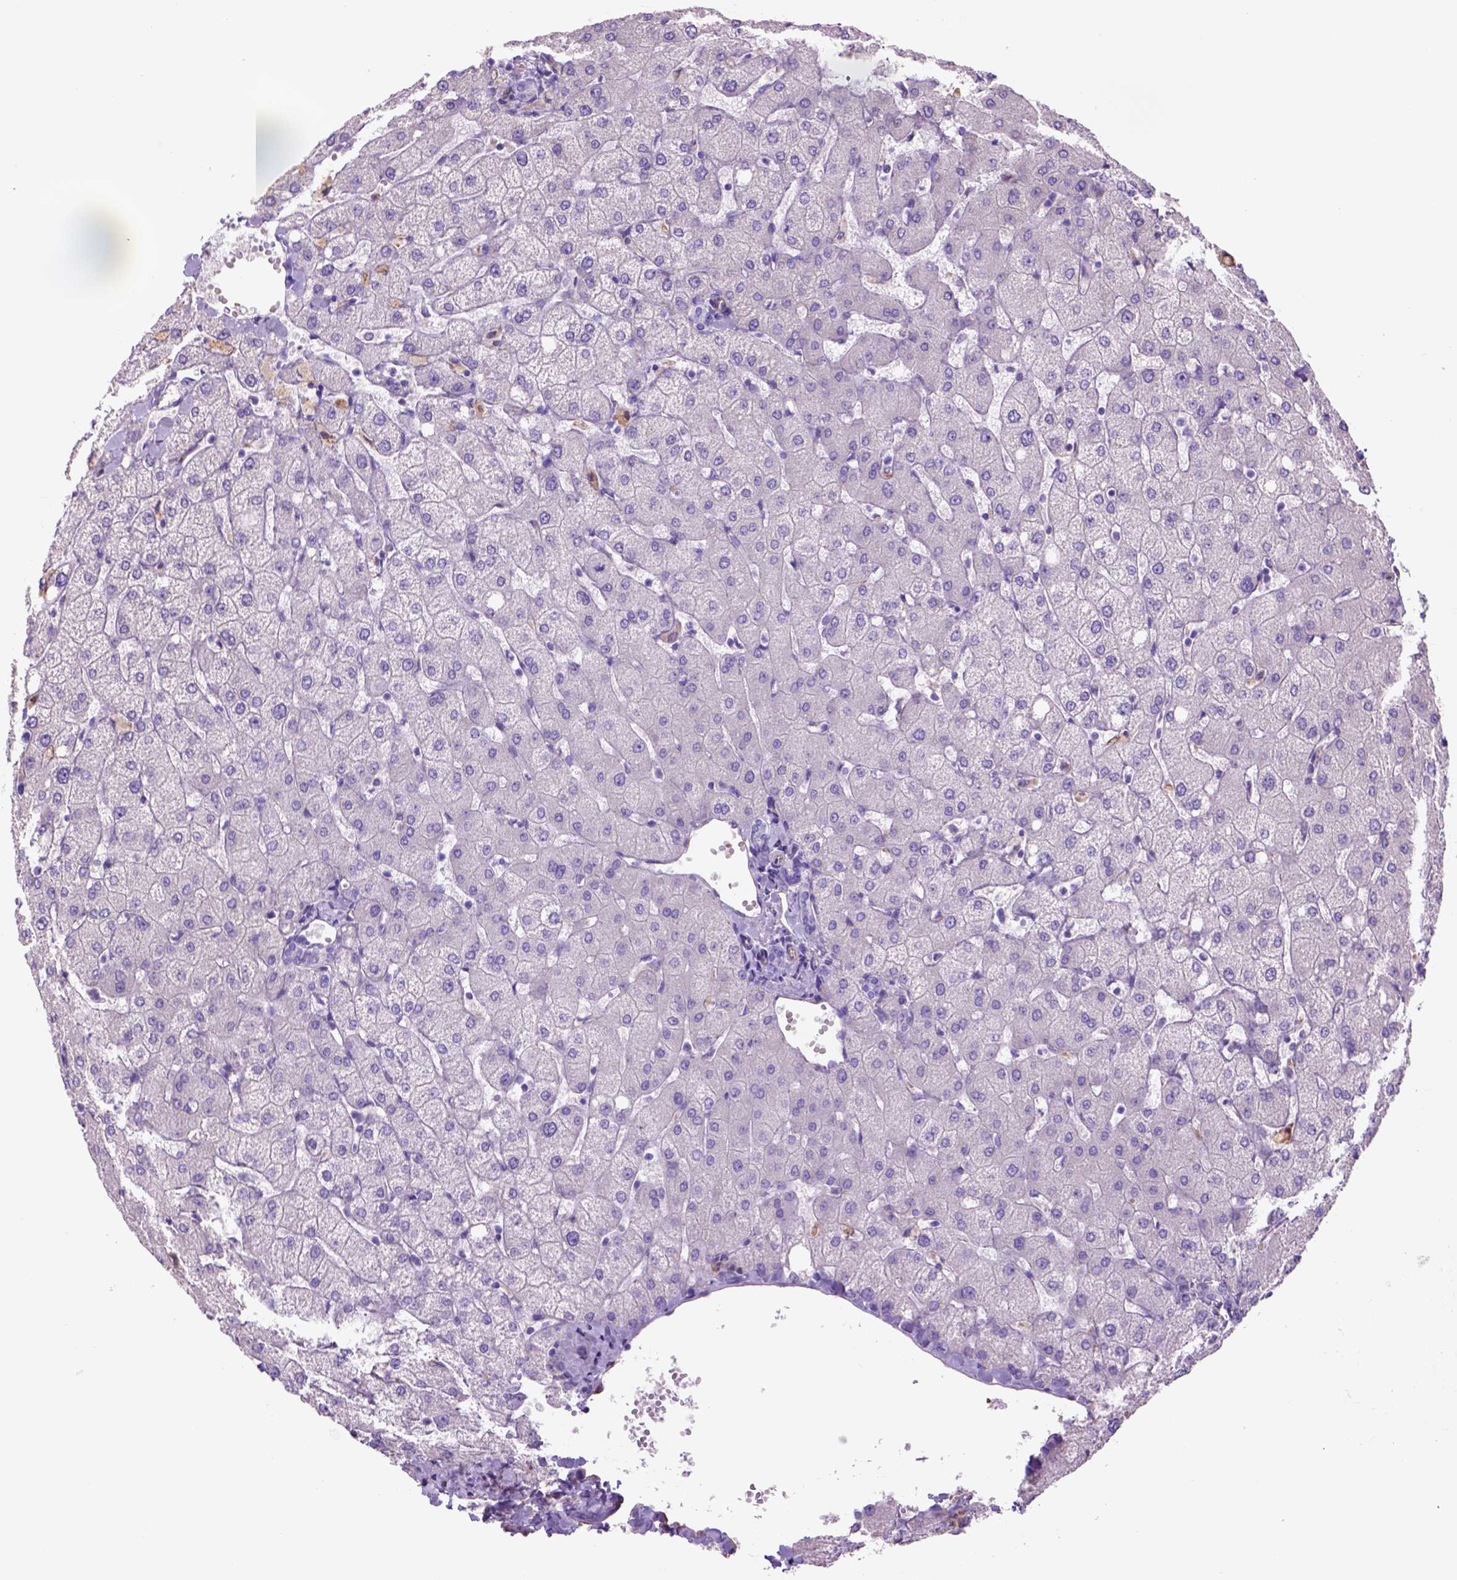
{"staining": {"intensity": "negative", "quantity": "none", "location": "none"}, "tissue": "liver", "cell_type": "Cholangiocytes", "image_type": "normal", "snomed": [{"axis": "morphology", "description": "Normal tissue, NOS"}, {"axis": "topography", "description": "Liver"}], "caption": "Cholangiocytes show no significant protein staining in unremarkable liver. (Brightfield microscopy of DAB (3,3'-diaminobenzidine) immunohistochemistry (IHC) at high magnification).", "gene": "ZZZ3", "patient": {"sex": "female", "age": 54}}